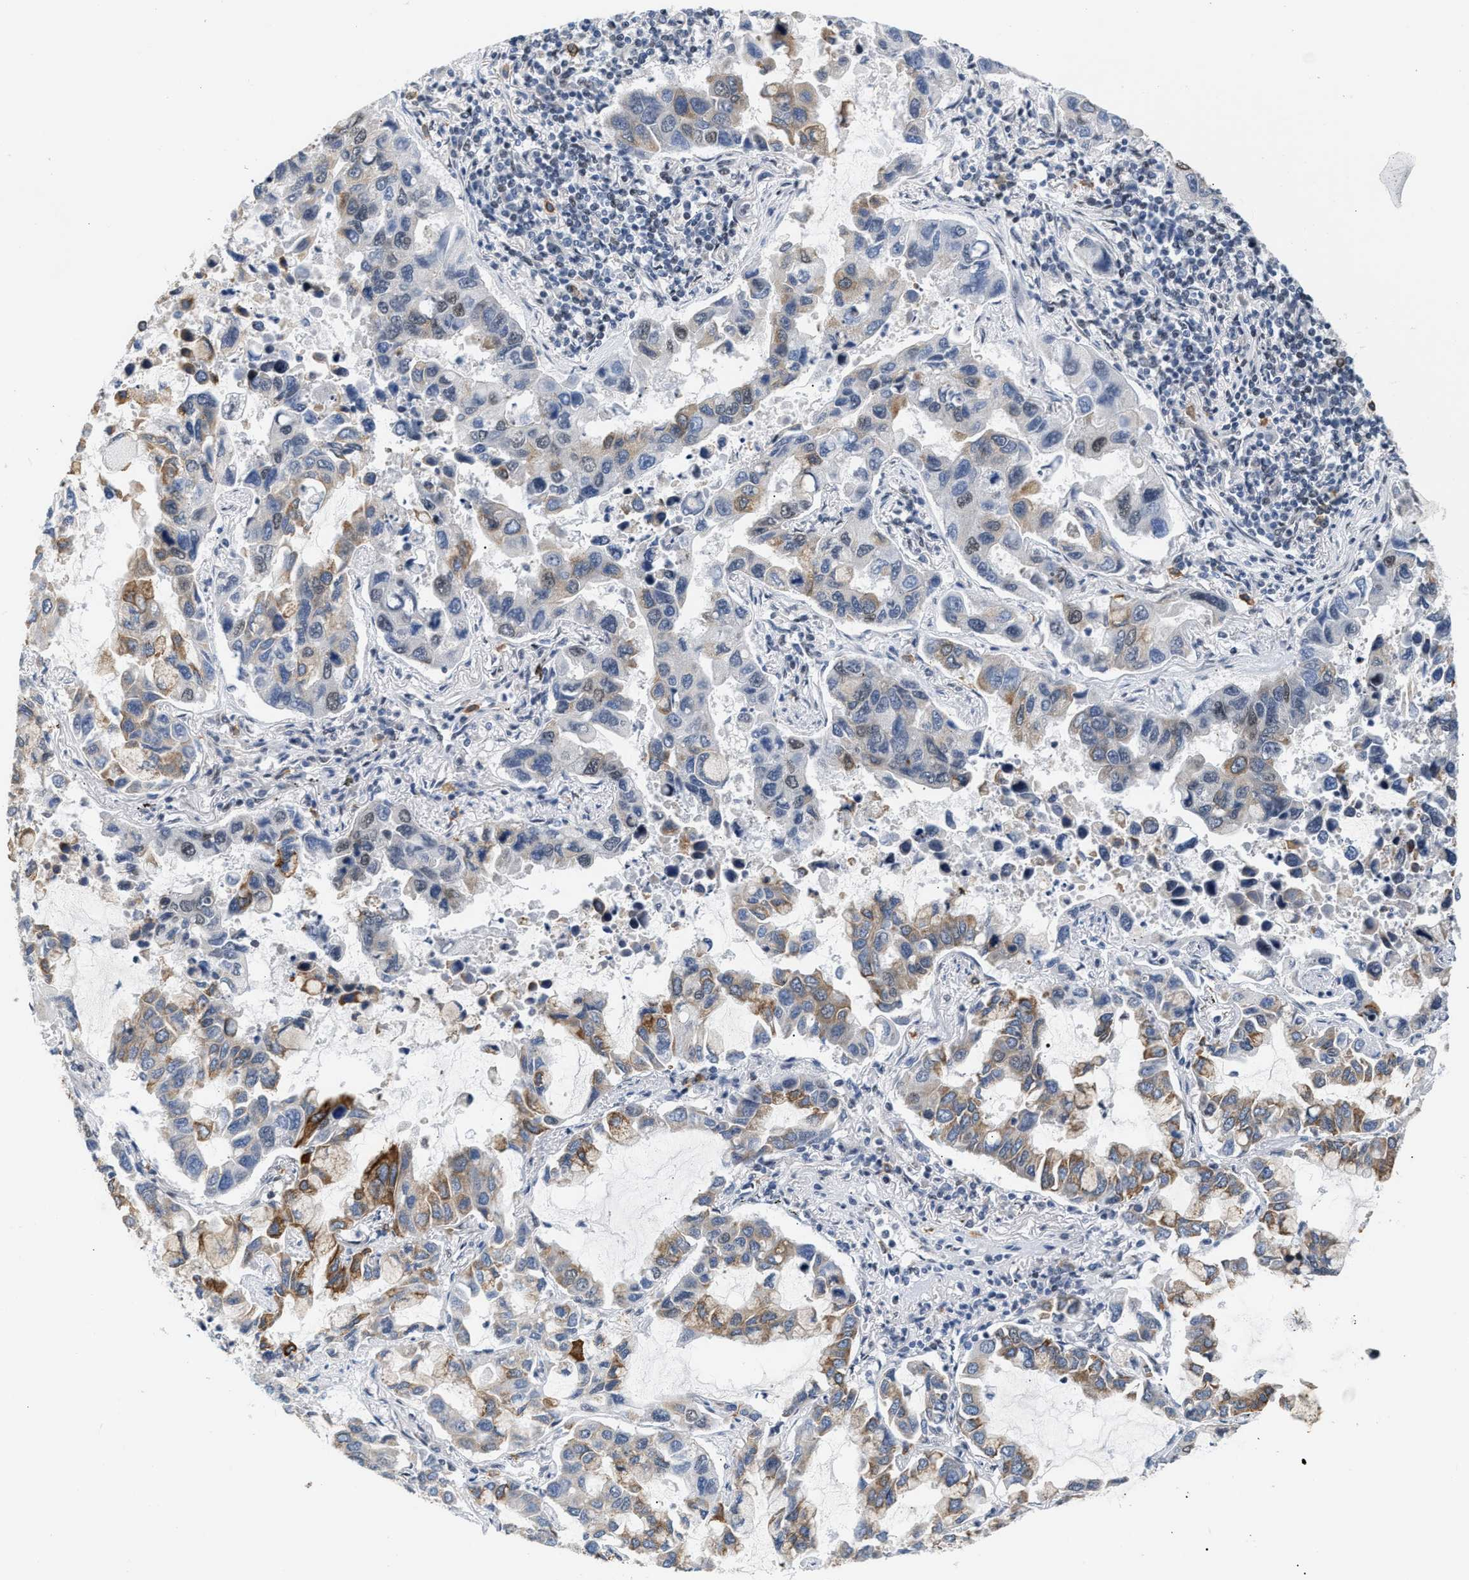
{"staining": {"intensity": "moderate", "quantity": "25%-75%", "location": "cytoplasmic/membranous"}, "tissue": "lung cancer", "cell_type": "Tumor cells", "image_type": "cancer", "snomed": [{"axis": "morphology", "description": "Adenocarcinoma, NOS"}, {"axis": "topography", "description": "Lung"}], "caption": "IHC of human lung cancer (adenocarcinoma) demonstrates medium levels of moderate cytoplasmic/membranous staining in about 25%-75% of tumor cells.", "gene": "TXNRD3", "patient": {"sex": "male", "age": 64}}